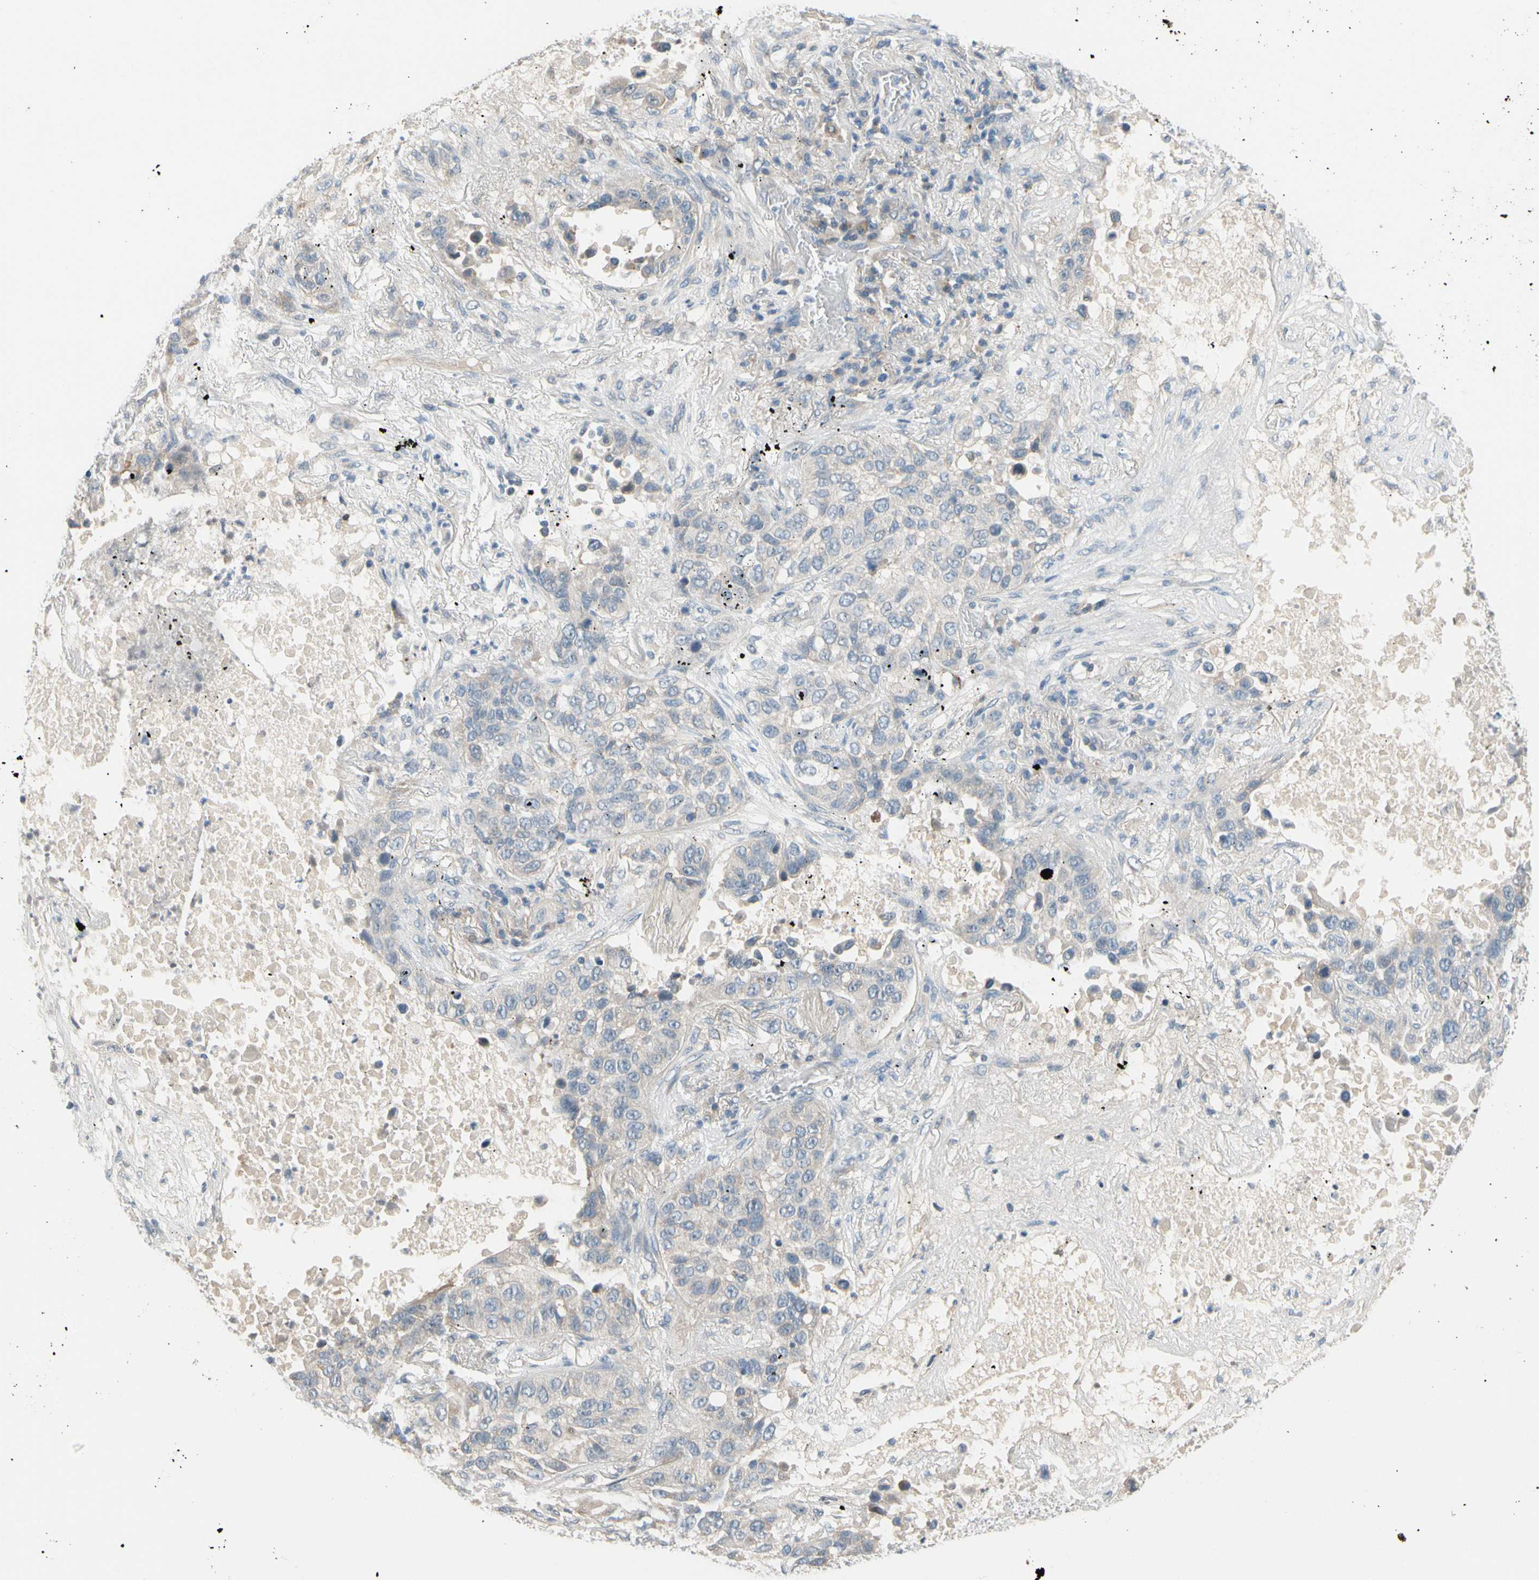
{"staining": {"intensity": "weak", "quantity": "<25%", "location": "cytoplasmic/membranous"}, "tissue": "lung cancer", "cell_type": "Tumor cells", "image_type": "cancer", "snomed": [{"axis": "morphology", "description": "Squamous cell carcinoma, NOS"}, {"axis": "topography", "description": "Lung"}], "caption": "The histopathology image shows no significant expression in tumor cells of lung squamous cell carcinoma.", "gene": "PIP5K1B", "patient": {"sex": "male", "age": 57}}